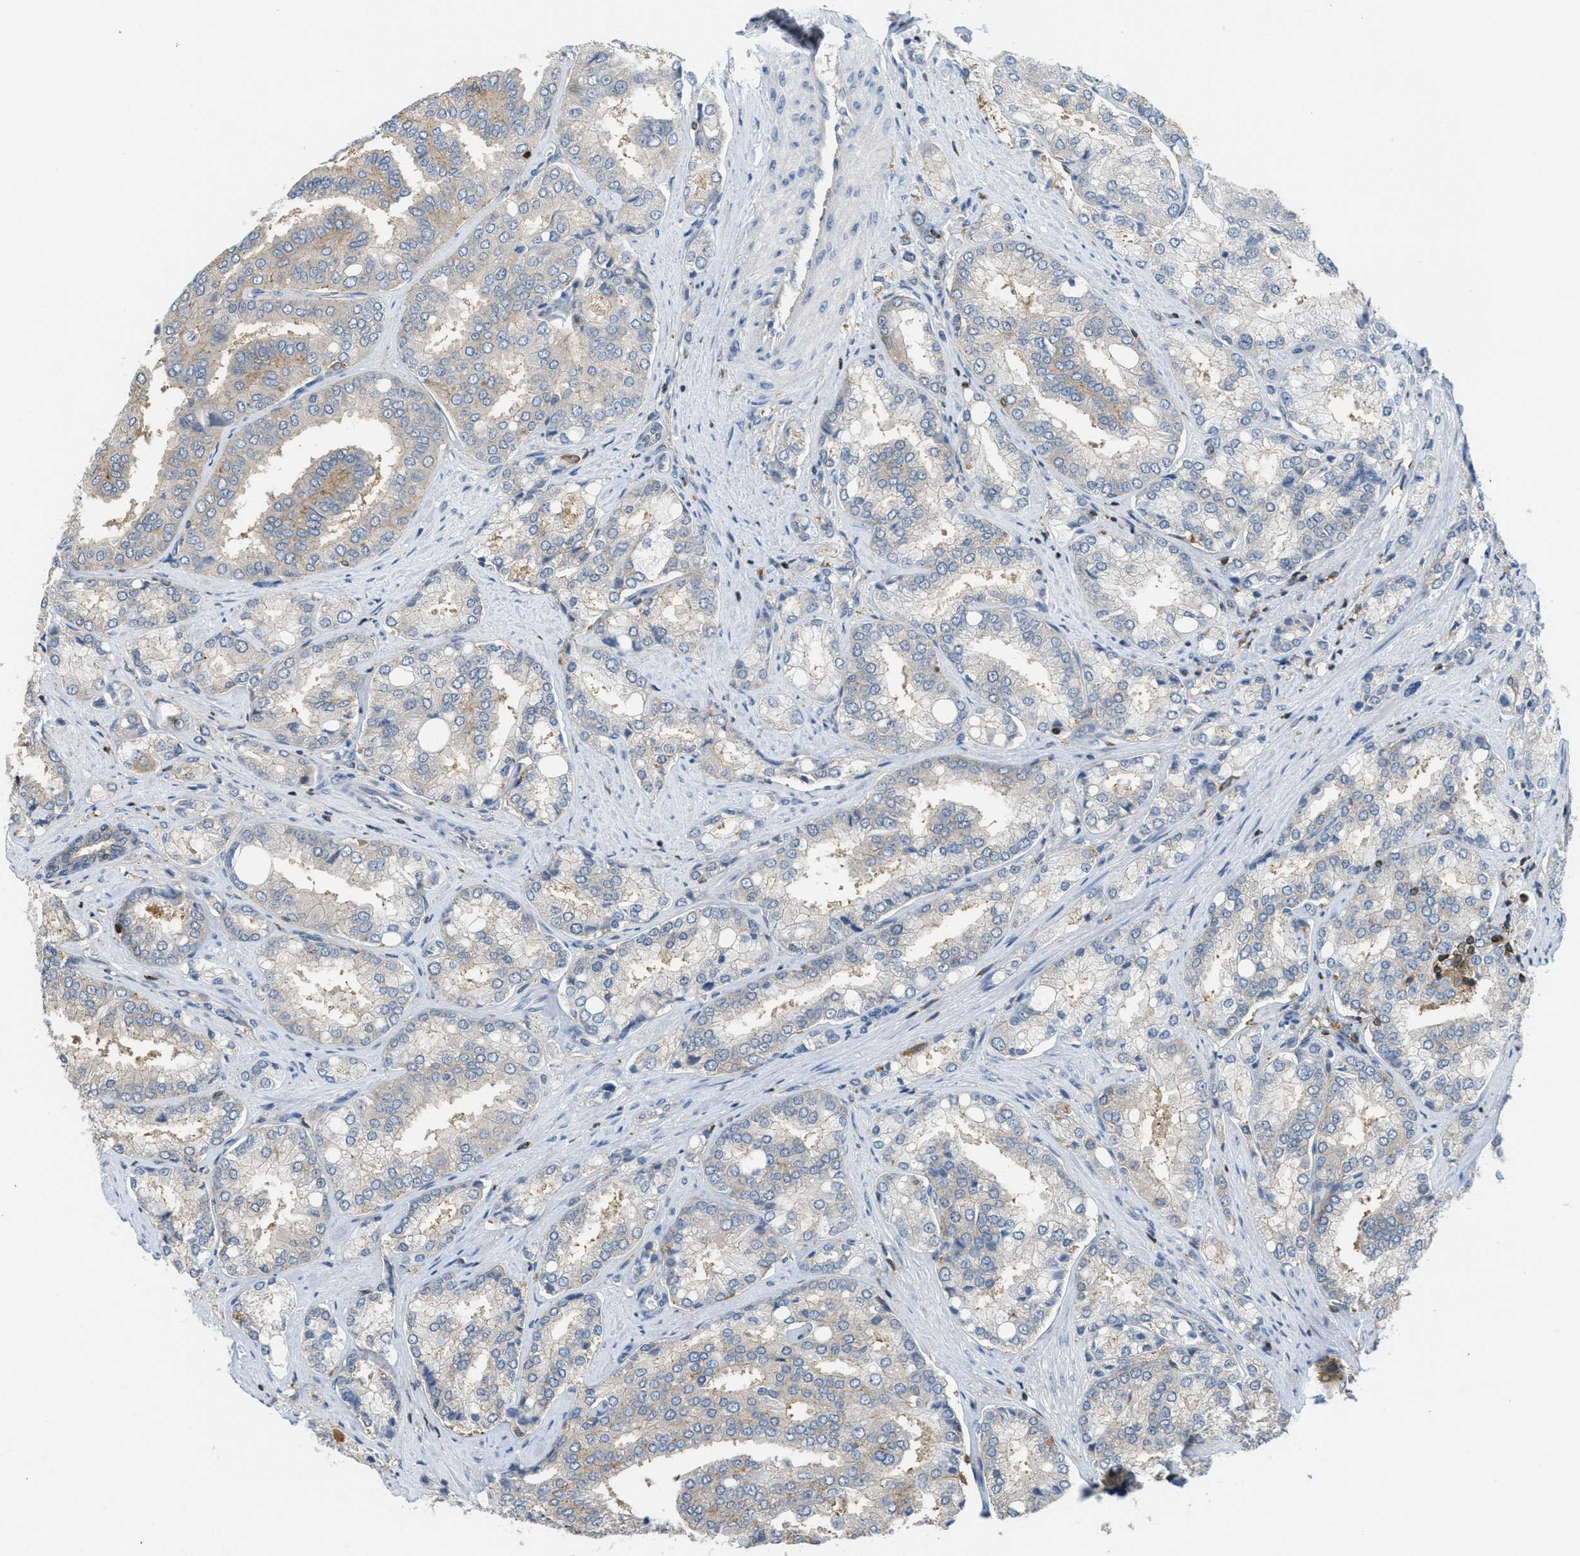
{"staining": {"intensity": "weak", "quantity": "<25%", "location": "cytoplasmic/membranous"}, "tissue": "prostate cancer", "cell_type": "Tumor cells", "image_type": "cancer", "snomed": [{"axis": "morphology", "description": "Adenocarcinoma, High grade"}, {"axis": "topography", "description": "Prostate"}], "caption": "Immunohistochemical staining of human prostate adenocarcinoma (high-grade) exhibits no significant positivity in tumor cells.", "gene": "GRIK2", "patient": {"sex": "male", "age": 50}}